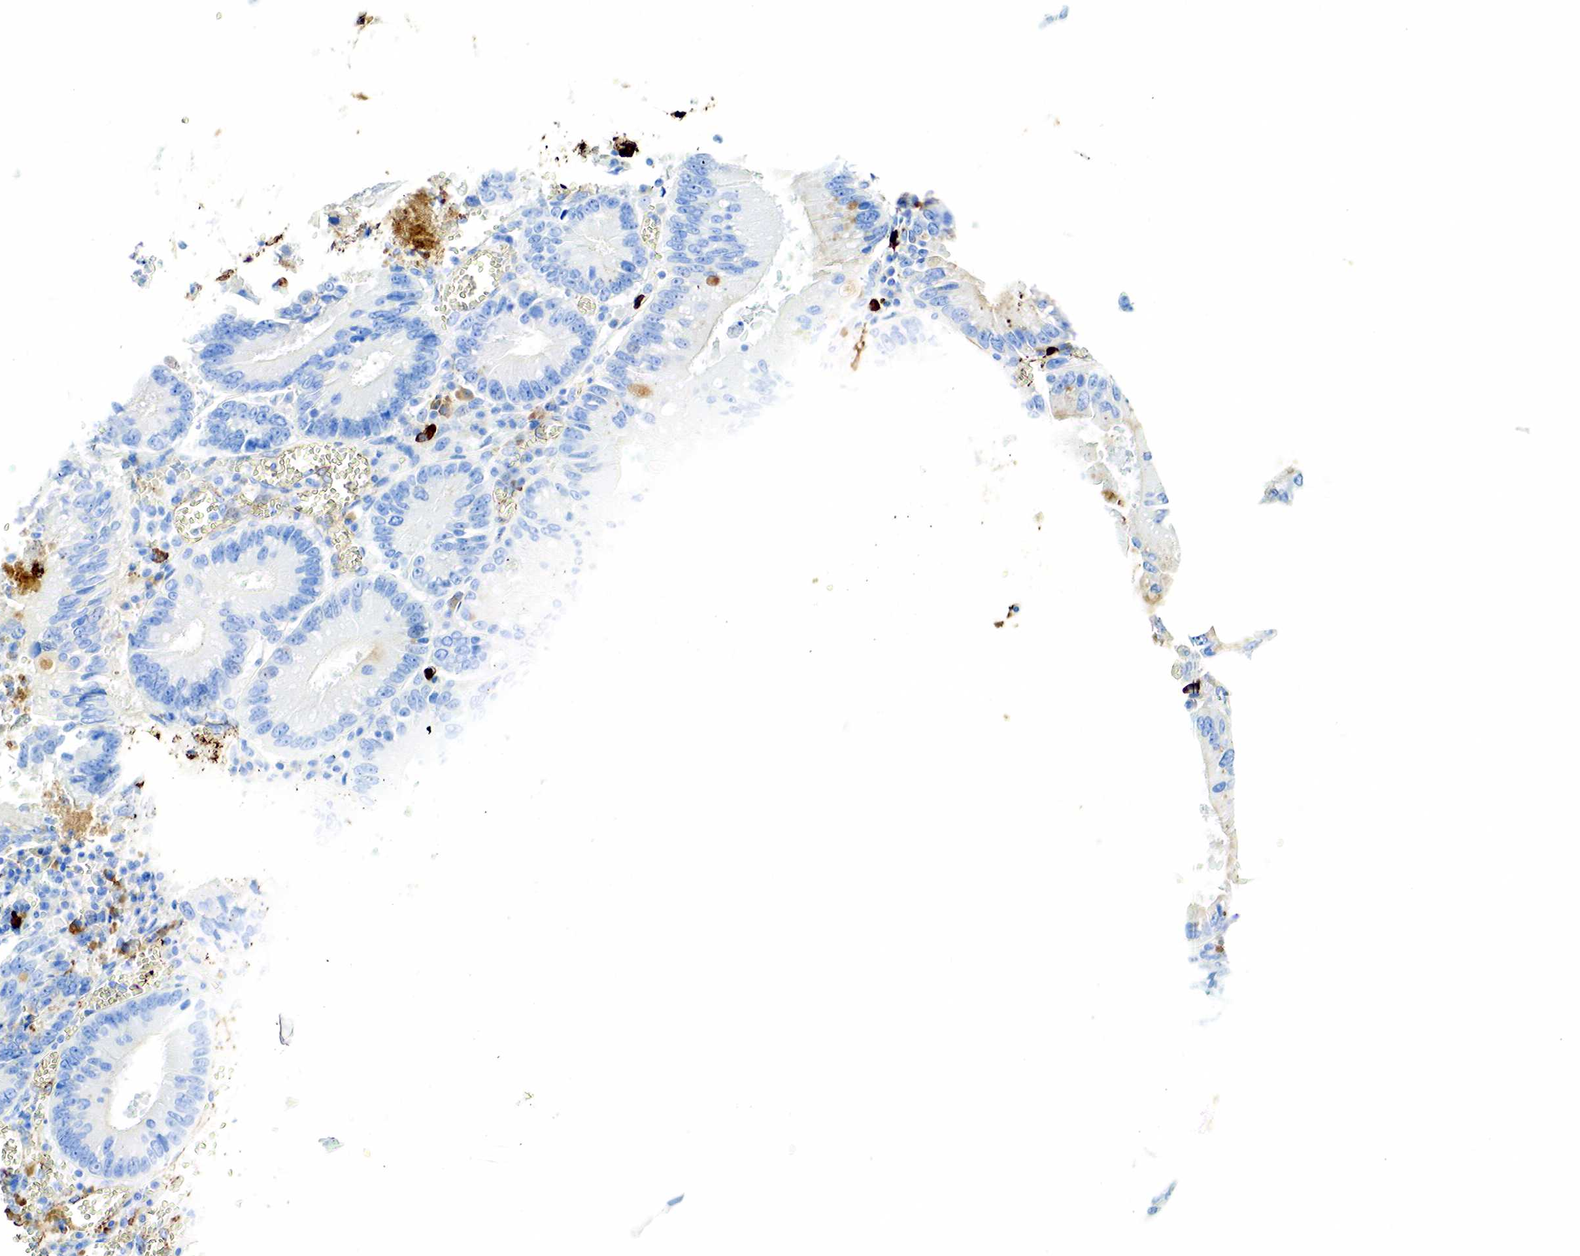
{"staining": {"intensity": "negative", "quantity": "none", "location": "none"}, "tissue": "colorectal cancer", "cell_type": "Tumor cells", "image_type": "cancer", "snomed": [{"axis": "morphology", "description": "Adenocarcinoma, NOS"}, {"axis": "topography", "description": "Rectum"}], "caption": "This is a micrograph of IHC staining of colorectal adenocarcinoma, which shows no expression in tumor cells.", "gene": "ACTA1", "patient": {"sex": "female", "age": 81}}